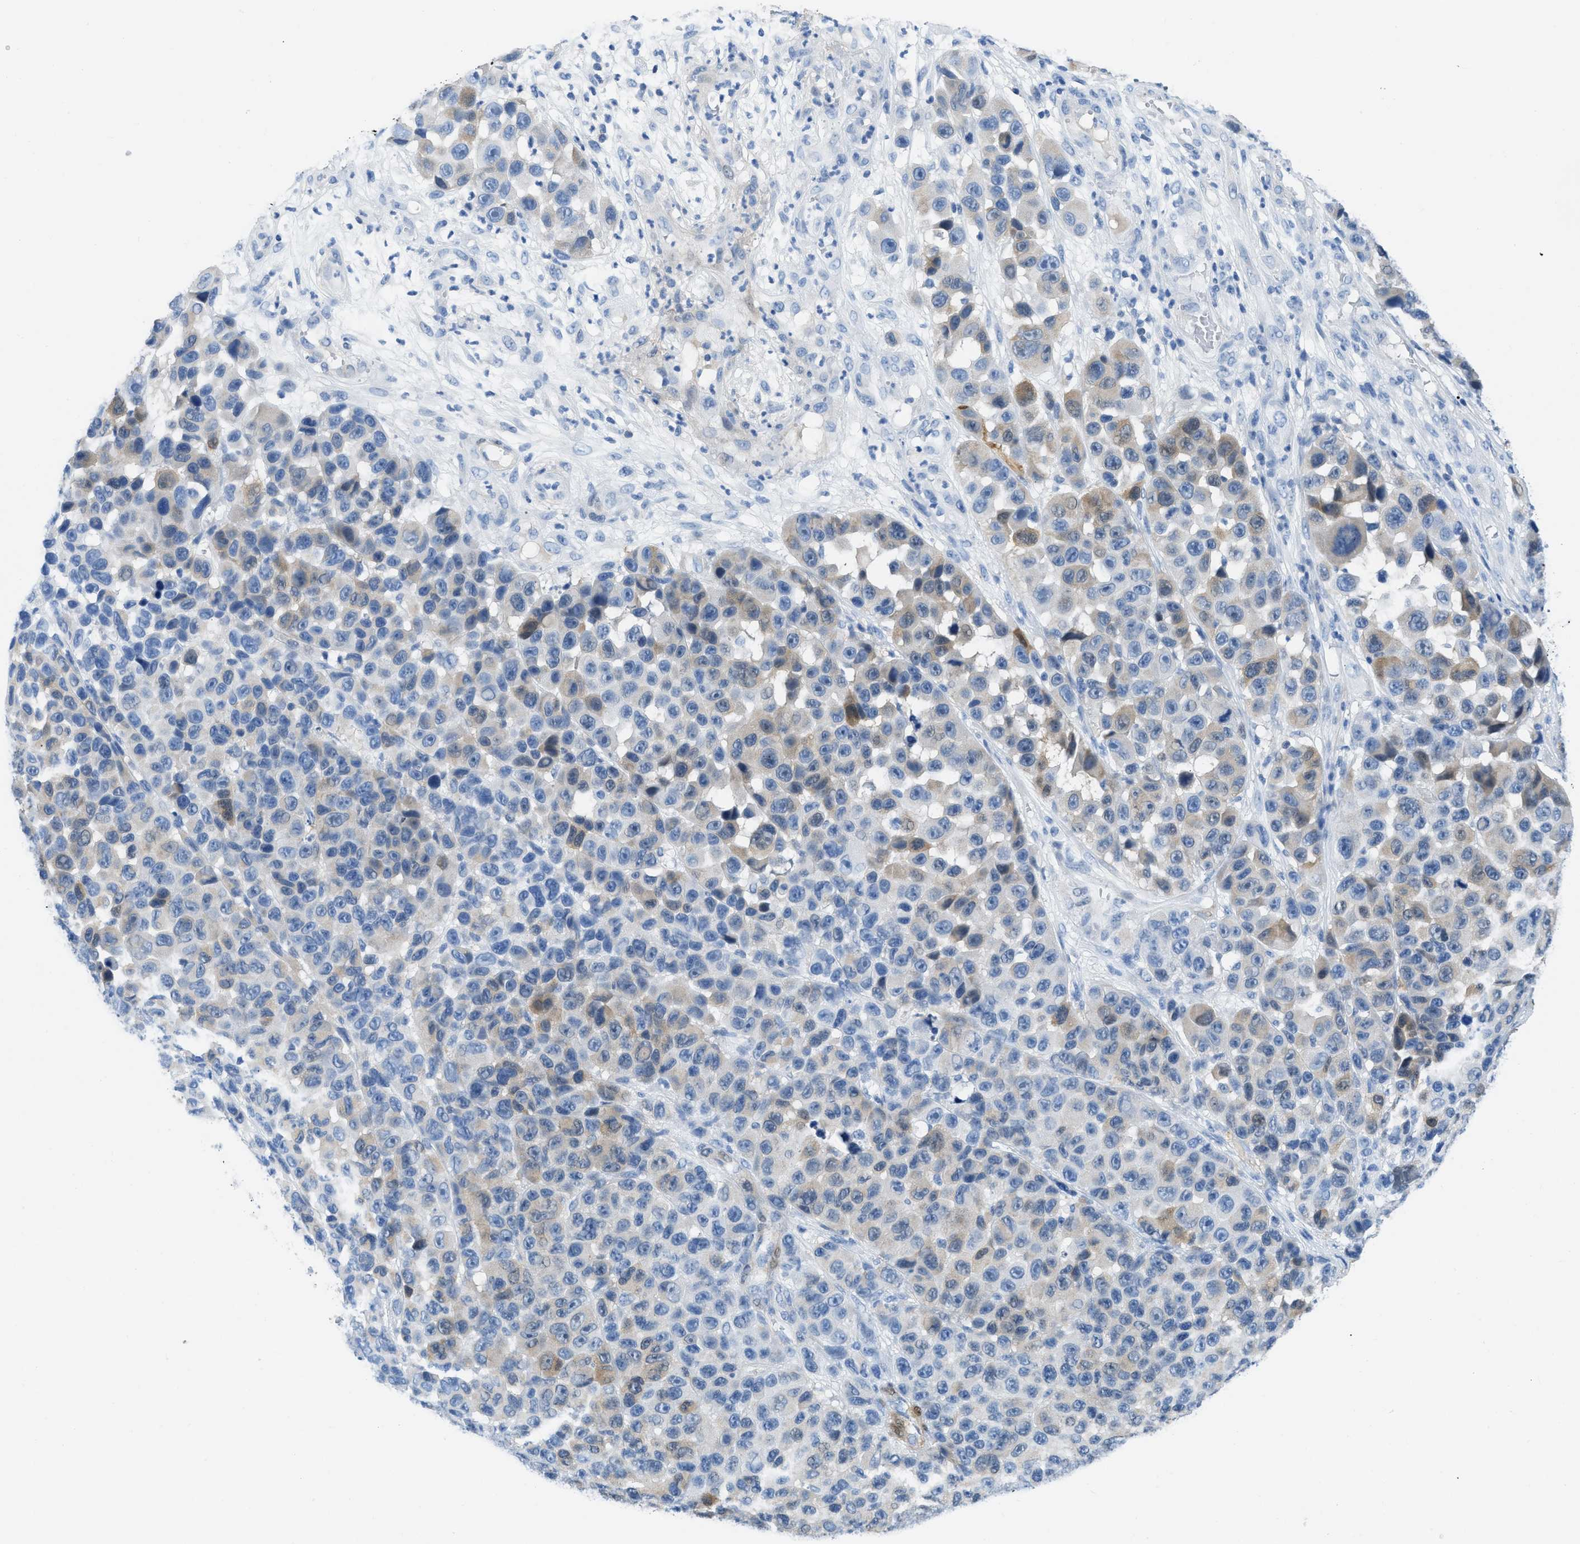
{"staining": {"intensity": "weak", "quantity": "25%-75%", "location": "cytoplasmic/membranous"}, "tissue": "melanoma", "cell_type": "Tumor cells", "image_type": "cancer", "snomed": [{"axis": "morphology", "description": "Malignant melanoma, NOS"}, {"axis": "topography", "description": "Skin"}], "caption": "Immunohistochemical staining of melanoma demonstrates weak cytoplasmic/membranous protein expression in about 25%-75% of tumor cells.", "gene": "NKAIN3", "patient": {"sex": "male", "age": 53}}